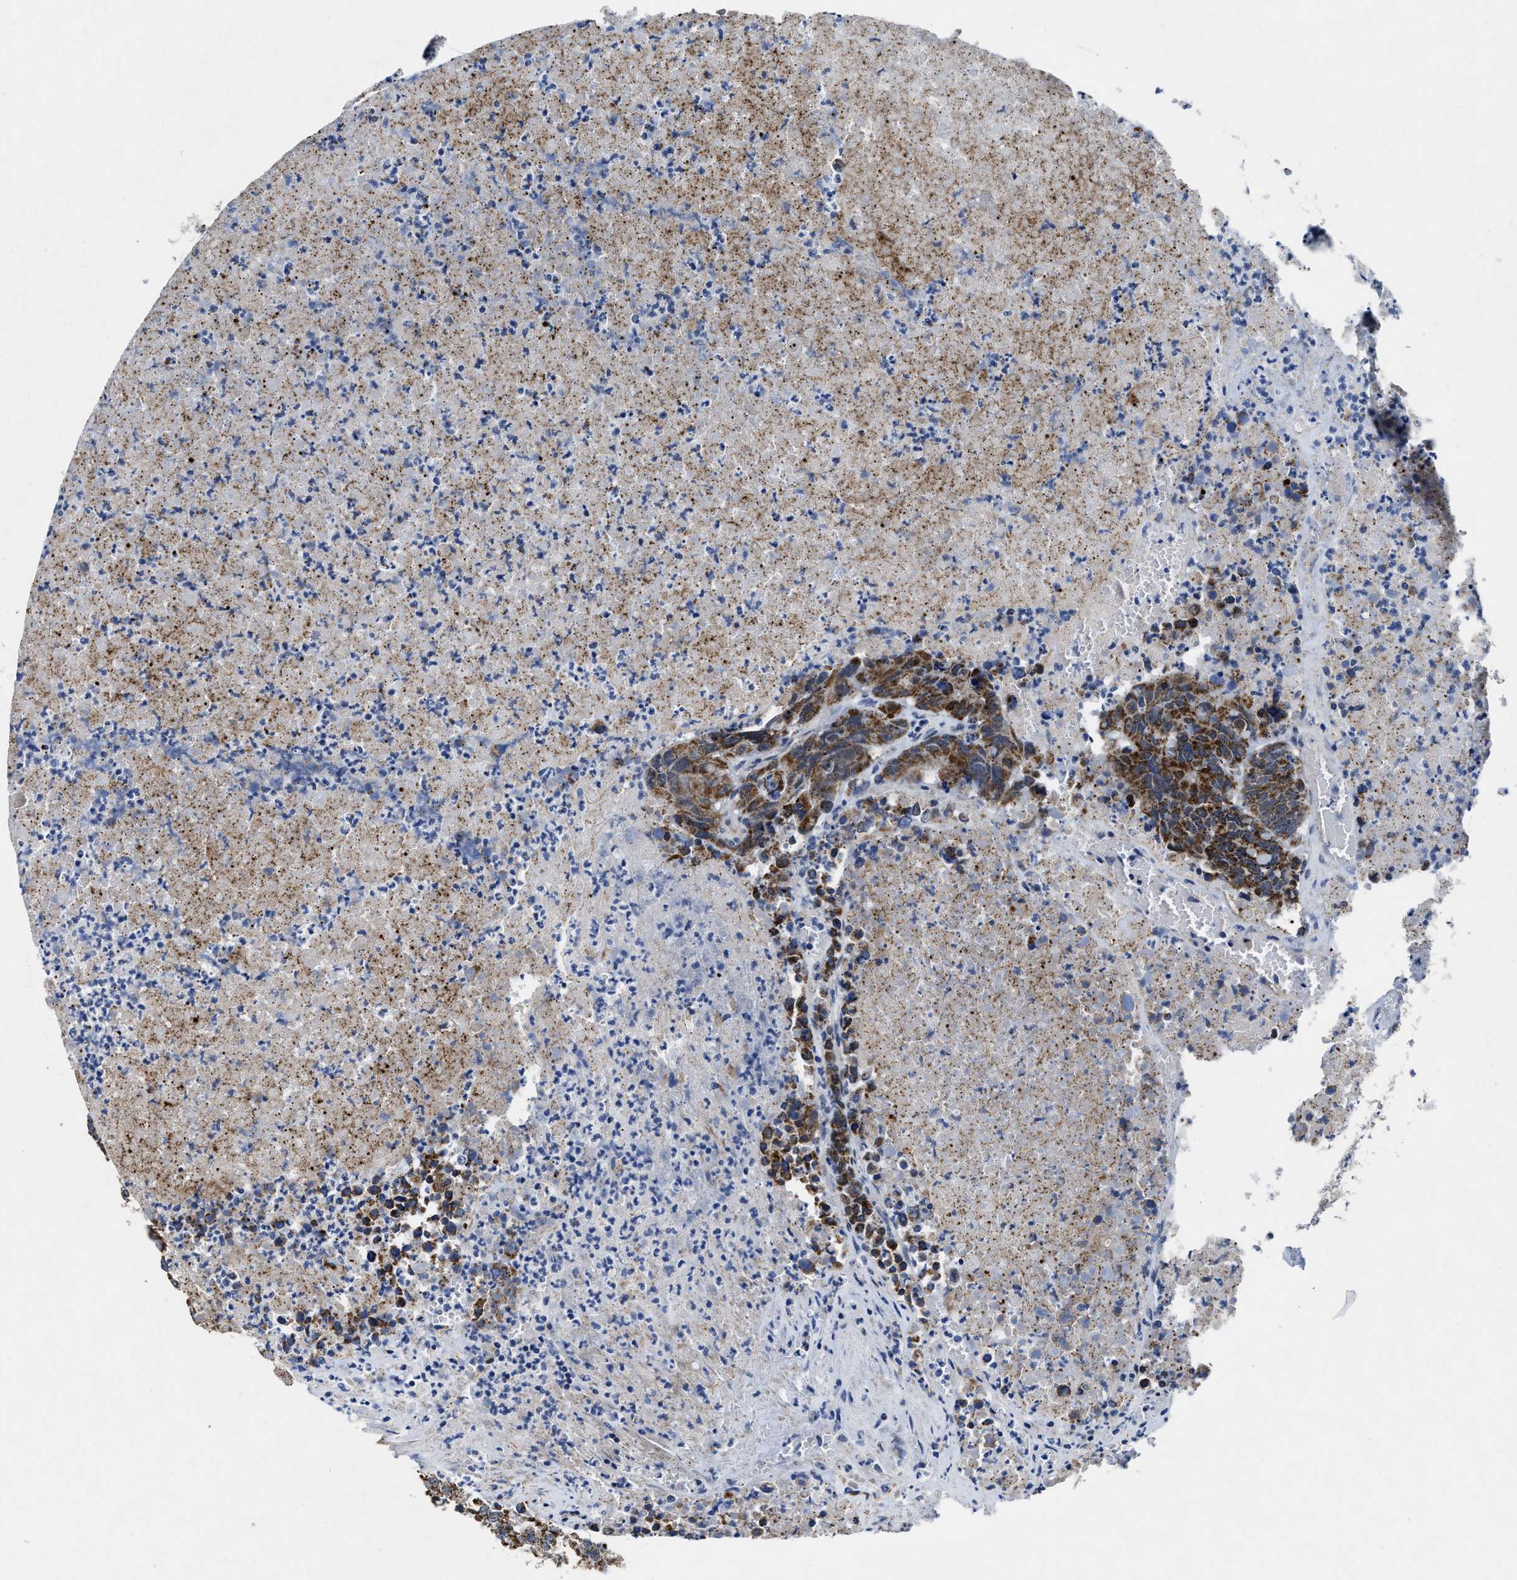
{"staining": {"intensity": "moderate", "quantity": ">75%", "location": "cytoplasmic/membranous"}, "tissue": "colorectal cancer", "cell_type": "Tumor cells", "image_type": "cancer", "snomed": [{"axis": "morphology", "description": "Adenocarcinoma, NOS"}, {"axis": "topography", "description": "Colon"}], "caption": "Human colorectal cancer stained with a brown dye displays moderate cytoplasmic/membranous positive expression in approximately >75% of tumor cells.", "gene": "ID3", "patient": {"sex": "male", "age": 87}}